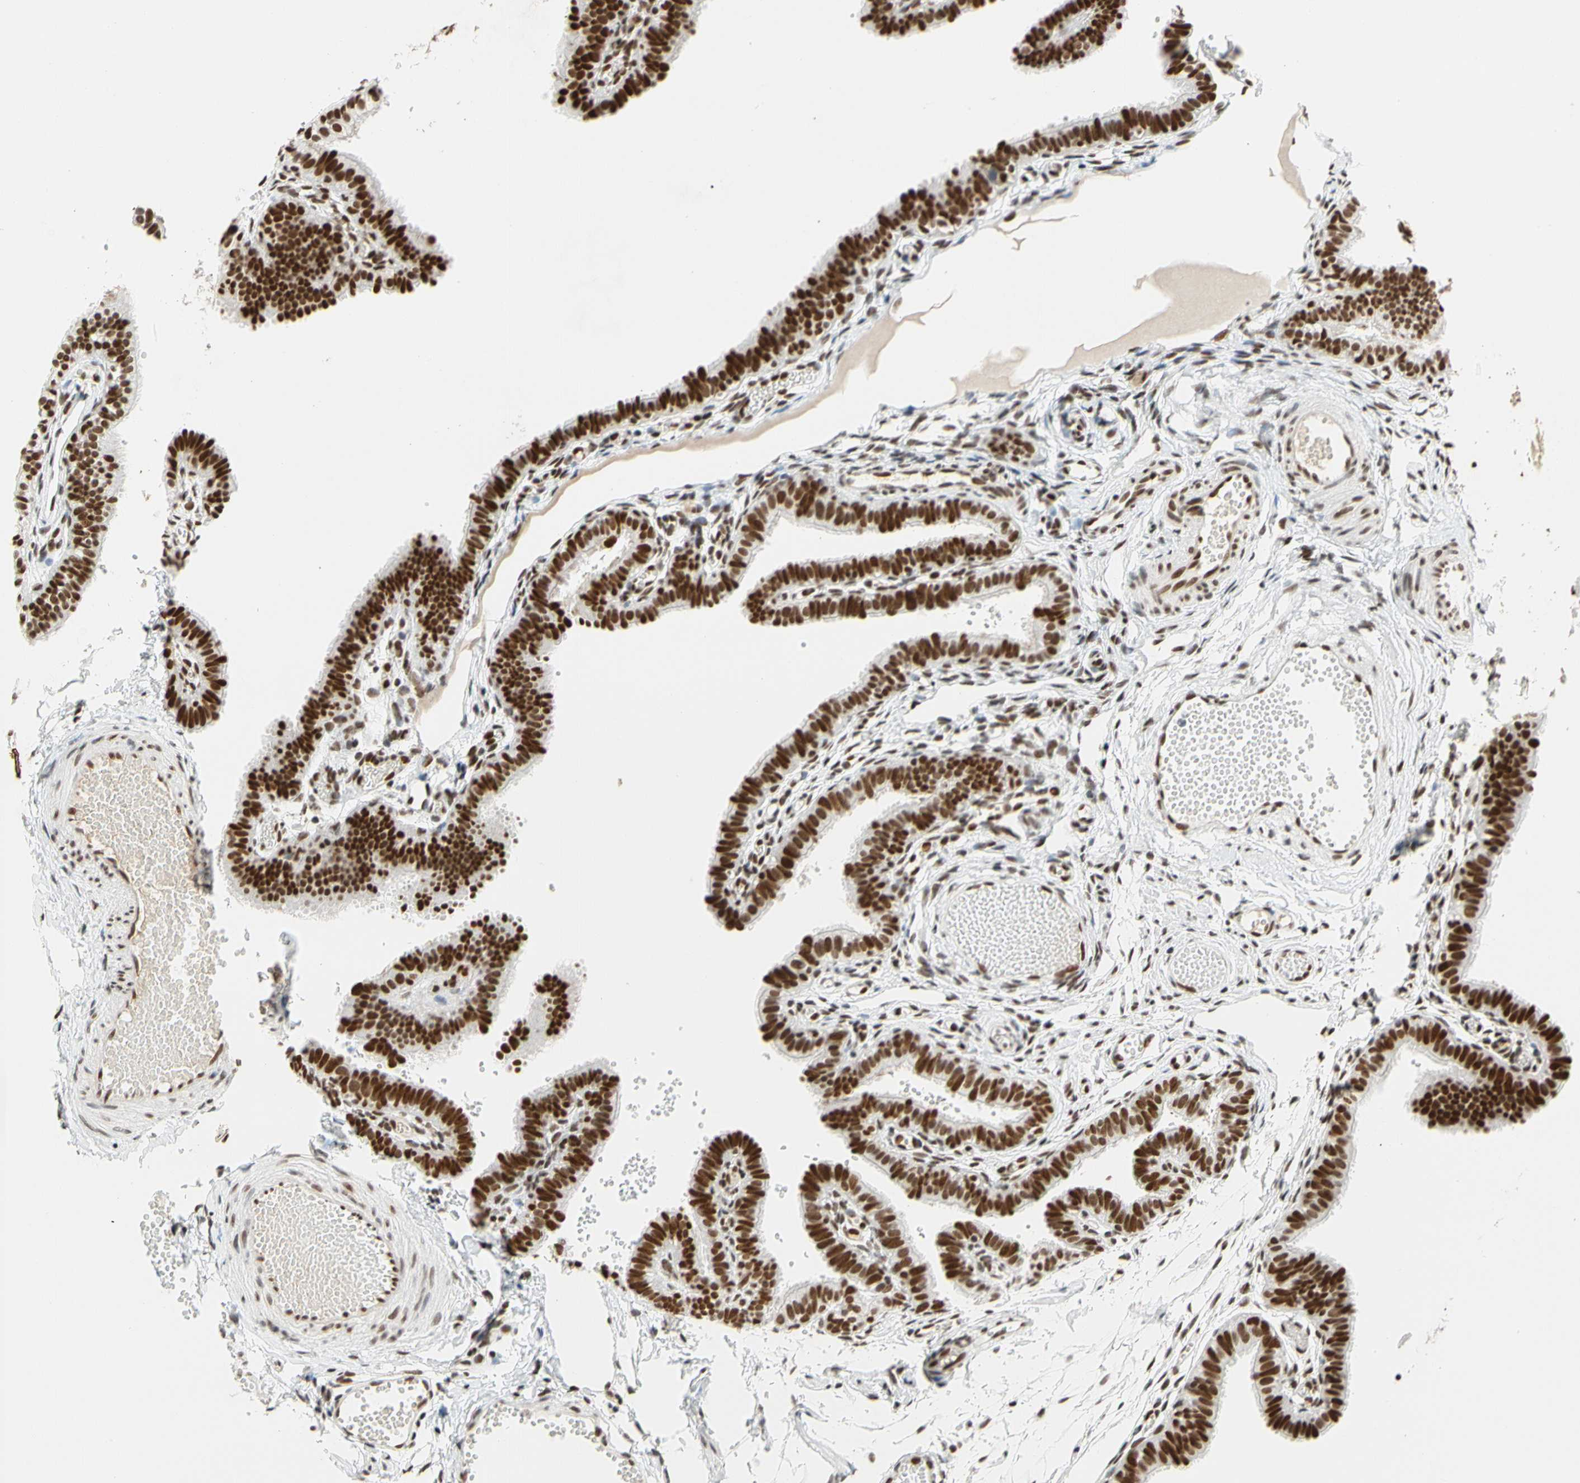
{"staining": {"intensity": "strong", "quantity": ">75%", "location": "nuclear"}, "tissue": "fallopian tube", "cell_type": "Glandular cells", "image_type": "normal", "snomed": [{"axis": "morphology", "description": "Normal tissue, NOS"}, {"axis": "topography", "description": "Fallopian tube"}, {"axis": "topography", "description": "Placenta"}], "caption": "DAB (3,3'-diaminobenzidine) immunohistochemical staining of normal human fallopian tube exhibits strong nuclear protein staining in approximately >75% of glandular cells.", "gene": "ZSCAN16", "patient": {"sex": "female", "age": 34}}